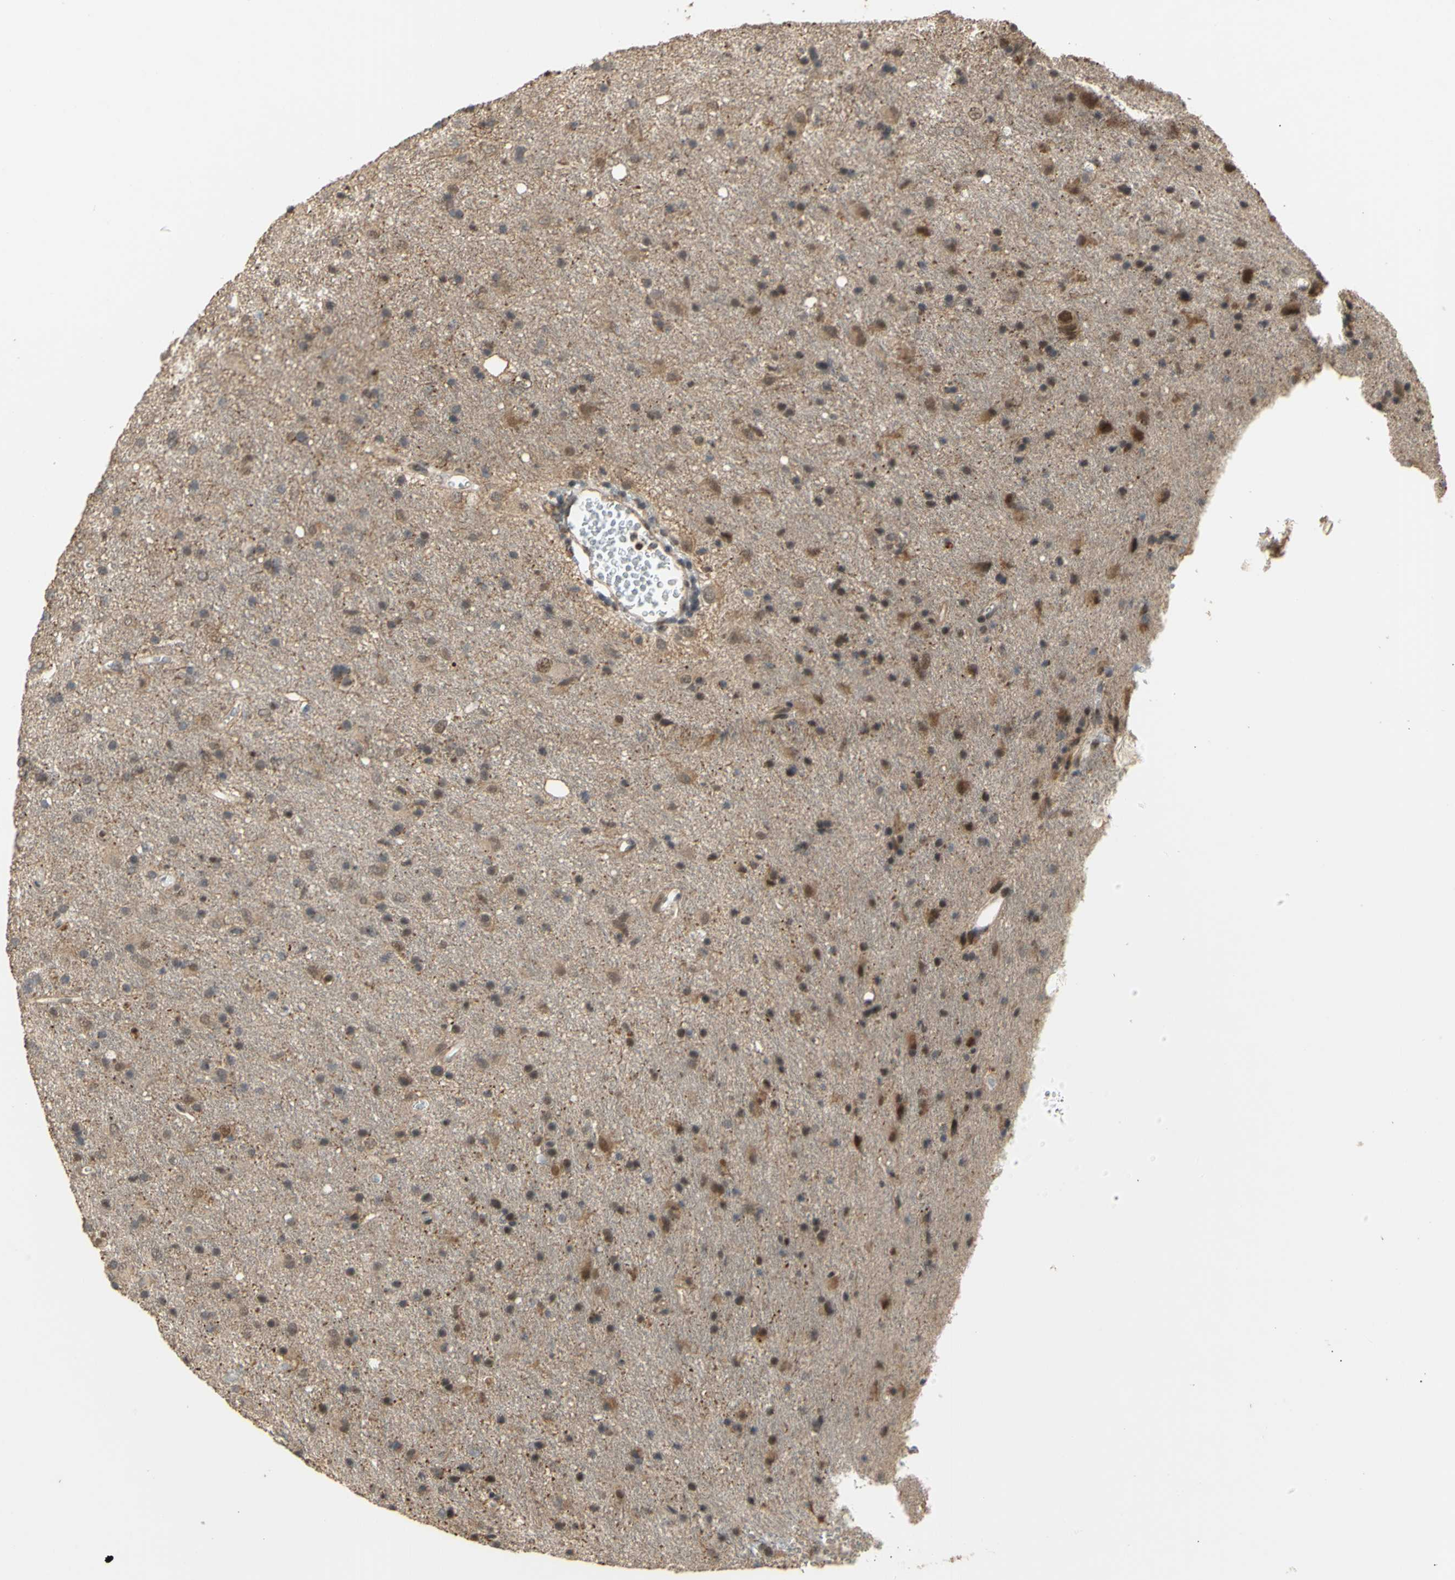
{"staining": {"intensity": "negative", "quantity": "none", "location": "none"}, "tissue": "glioma", "cell_type": "Tumor cells", "image_type": "cancer", "snomed": [{"axis": "morphology", "description": "Glioma, malignant, Low grade"}, {"axis": "topography", "description": "Brain"}], "caption": "Tumor cells show no significant expression in malignant glioma (low-grade).", "gene": "GTF2E2", "patient": {"sex": "male", "age": 77}}